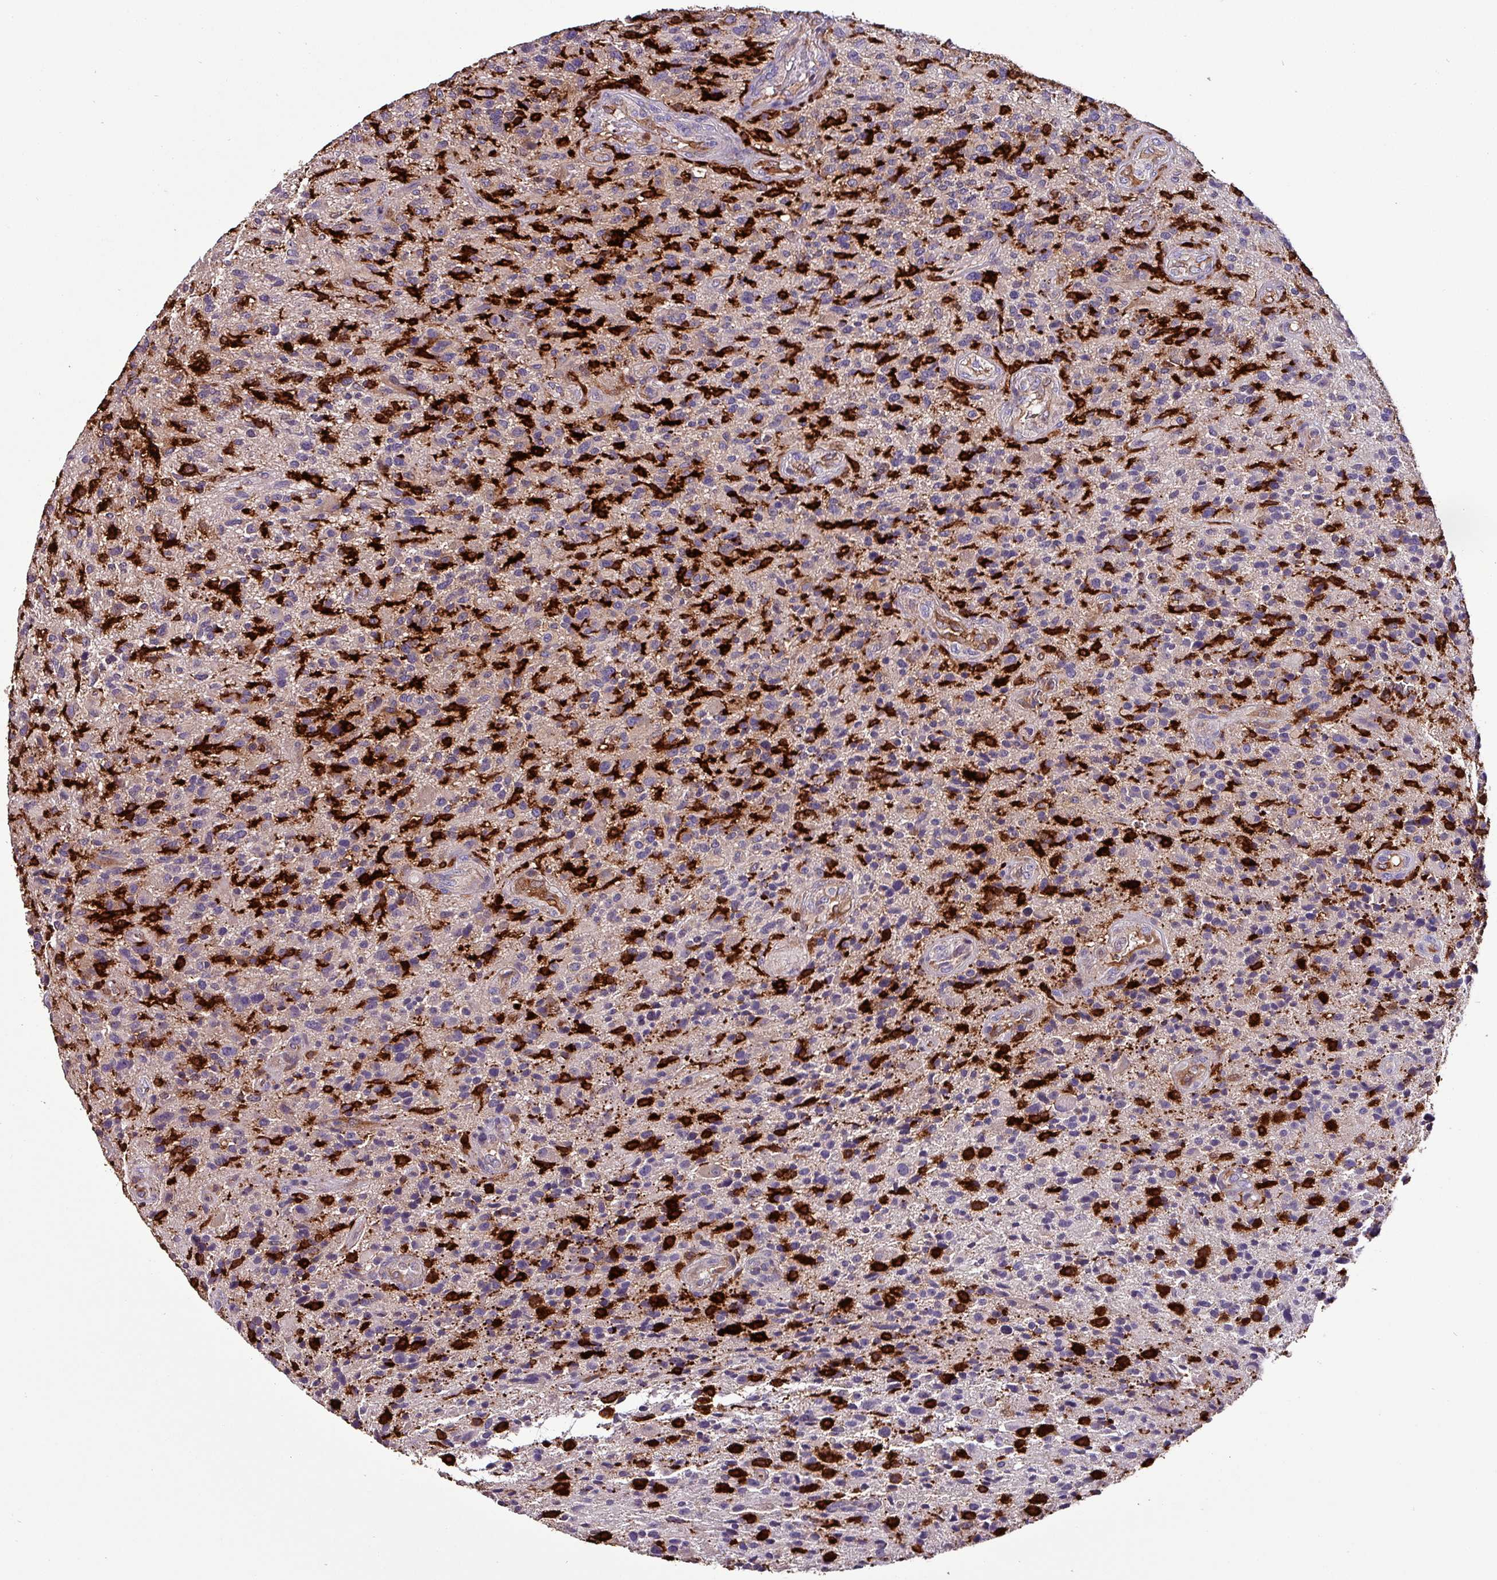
{"staining": {"intensity": "negative", "quantity": "none", "location": "none"}, "tissue": "glioma", "cell_type": "Tumor cells", "image_type": "cancer", "snomed": [{"axis": "morphology", "description": "Glioma, malignant, High grade"}, {"axis": "topography", "description": "Brain"}], "caption": "This photomicrograph is of glioma stained with immunohistochemistry to label a protein in brown with the nuclei are counter-stained blue. There is no positivity in tumor cells.", "gene": "SCIN", "patient": {"sex": "male", "age": 47}}